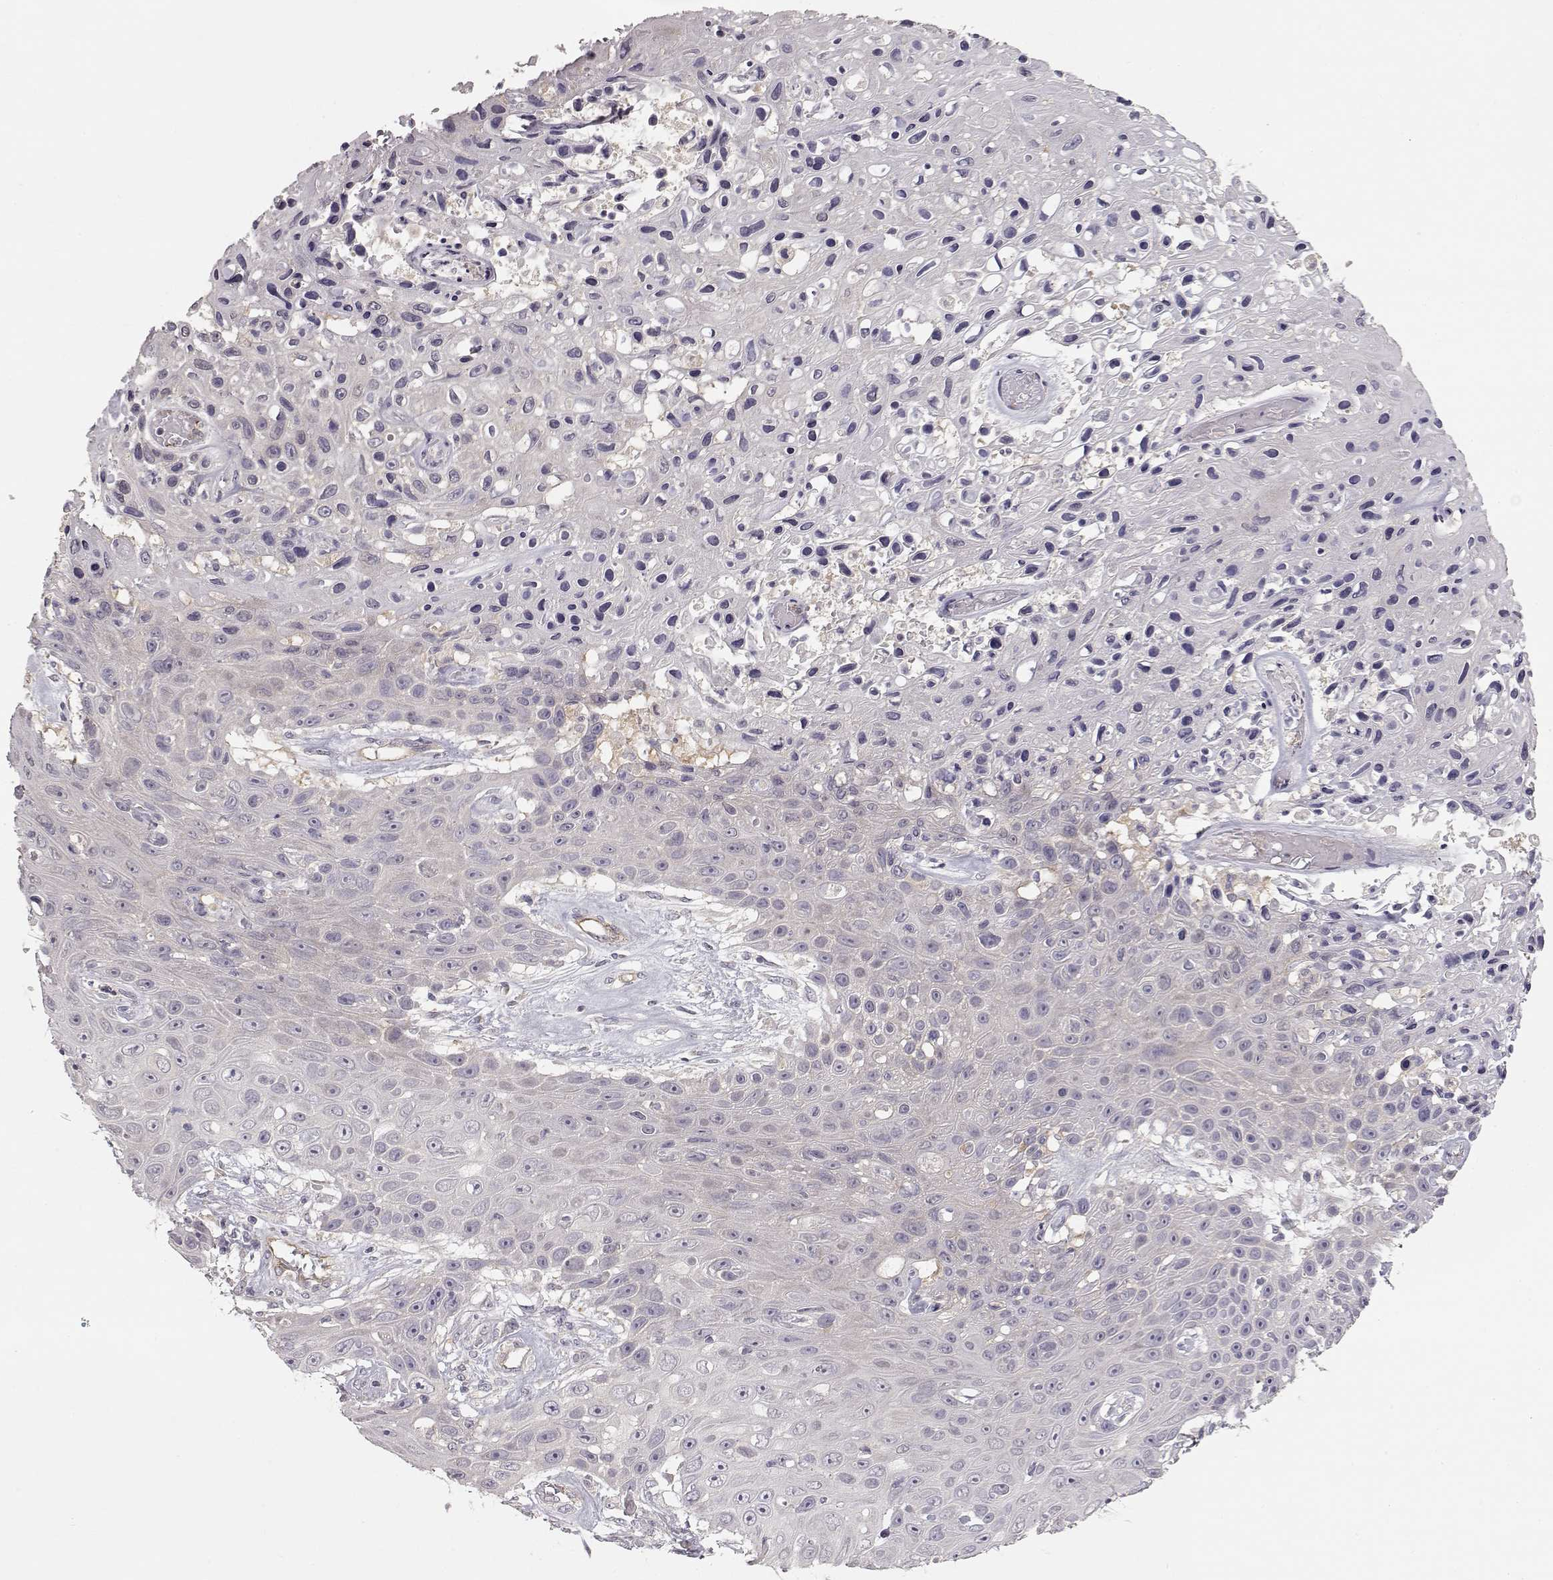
{"staining": {"intensity": "negative", "quantity": "none", "location": "none"}, "tissue": "skin cancer", "cell_type": "Tumor cells", "image_type": "cancer", "snomed": [{"axis": "morphology", "description": "Squamous cell carcinoma, NOS"}, {"axis": "topography", "description": "Skin"}], "caption": "Protein analysis of skin cancer demonstrates no significant positivity in tumor cells.", "gene": "ARHGAP8", "patient": {"sex": "male", "age": 82}}